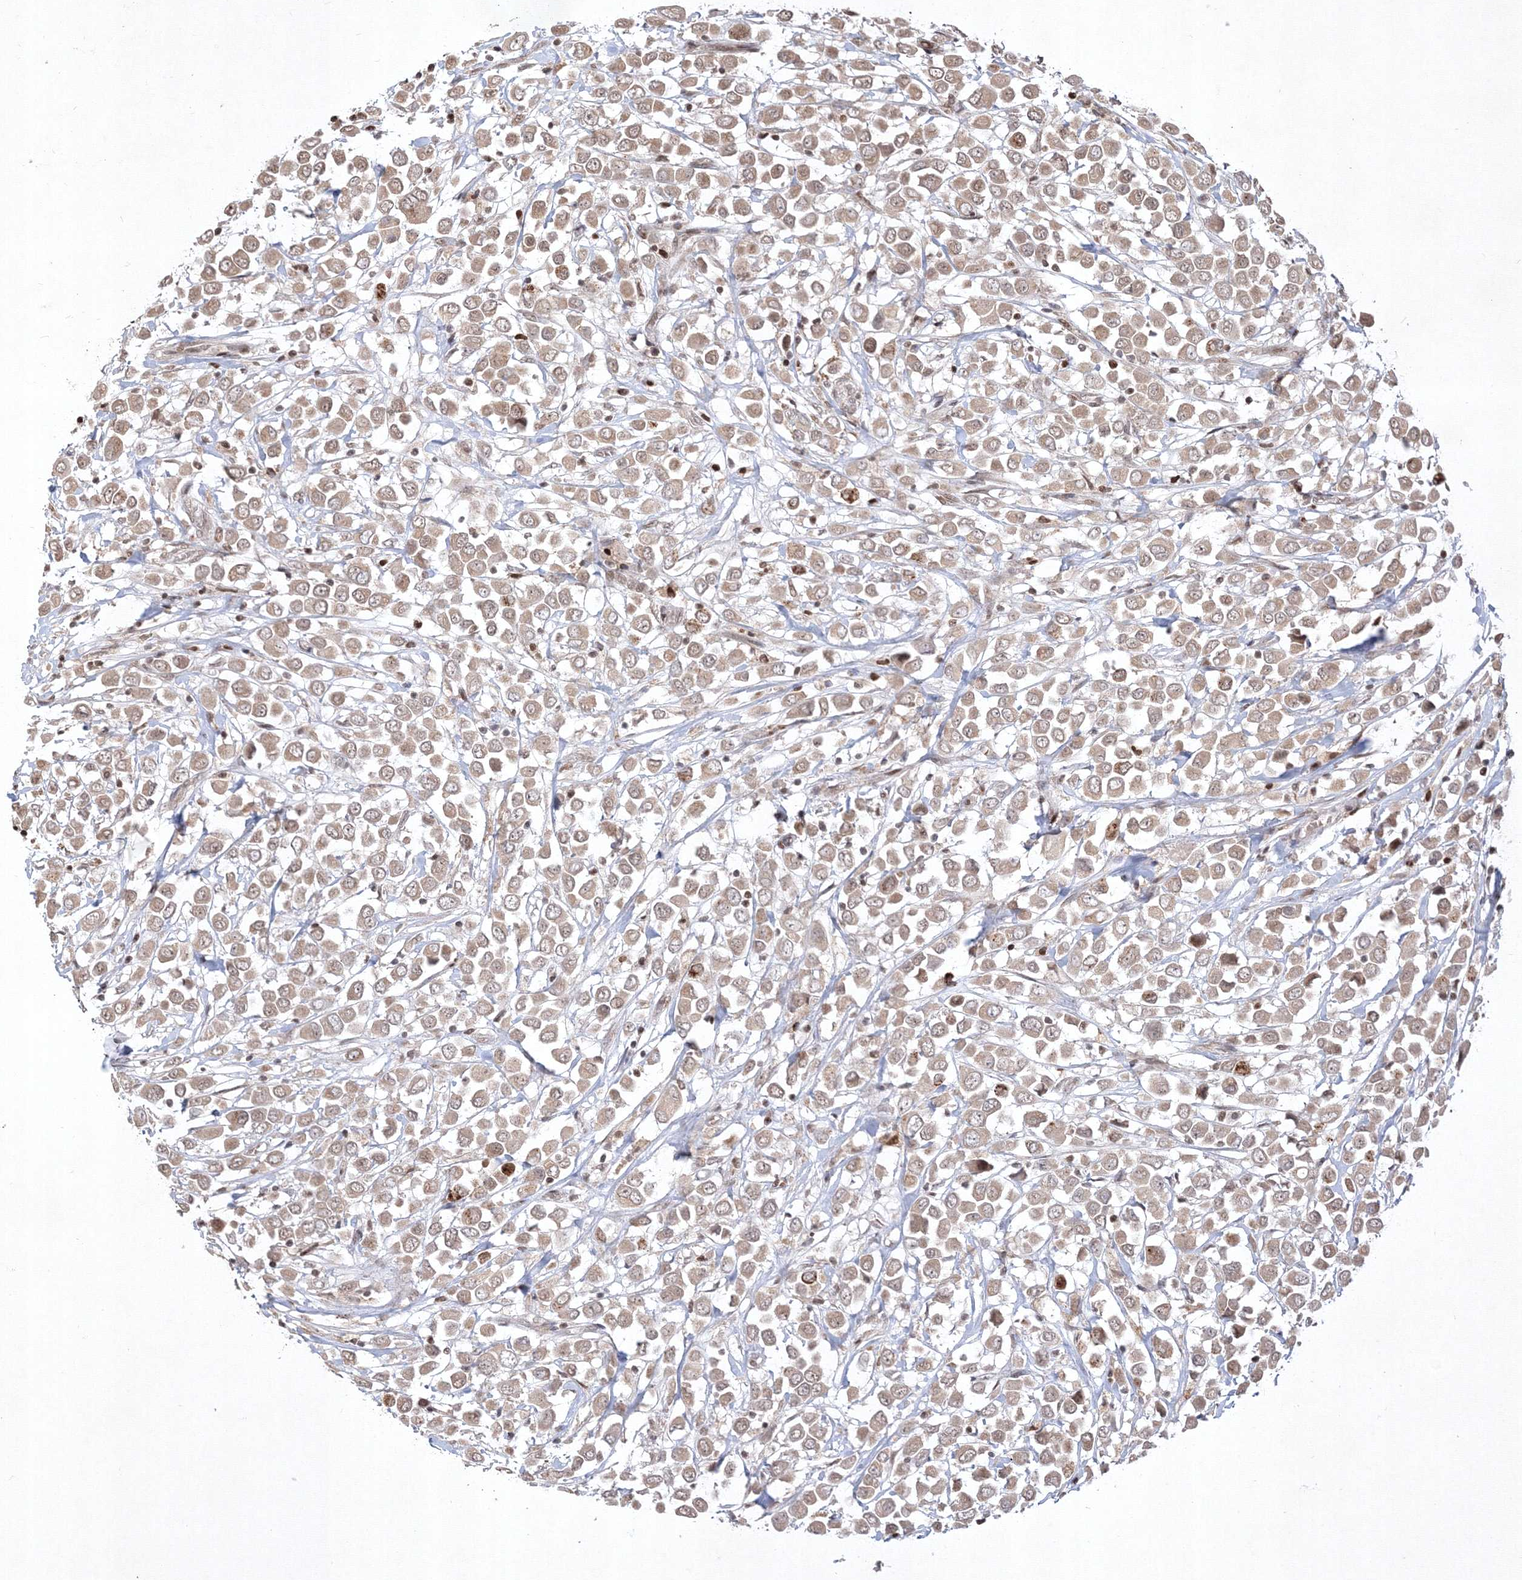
{"staining": {"intensity": "weak", "quantity": ">75%", "location": "cytoplasmic/membranous"}, "tissue": "breast cancer", "cell_type": "Tumor cells", "image_type": "cancer", "snomed": [{"axis": "morphology", "description": "Duct carcinoma"}, {"axis": "topography", "description": "Breast"}], "caption": "Intraductal carcinoma (breast) stained with DAB immunohistochemistry shows low levels of weak cytoplasmic/membranous expression in about >75% of tumor cells.", "gene": "TAB1", "patient": {"sex": "female", "age": 61}}